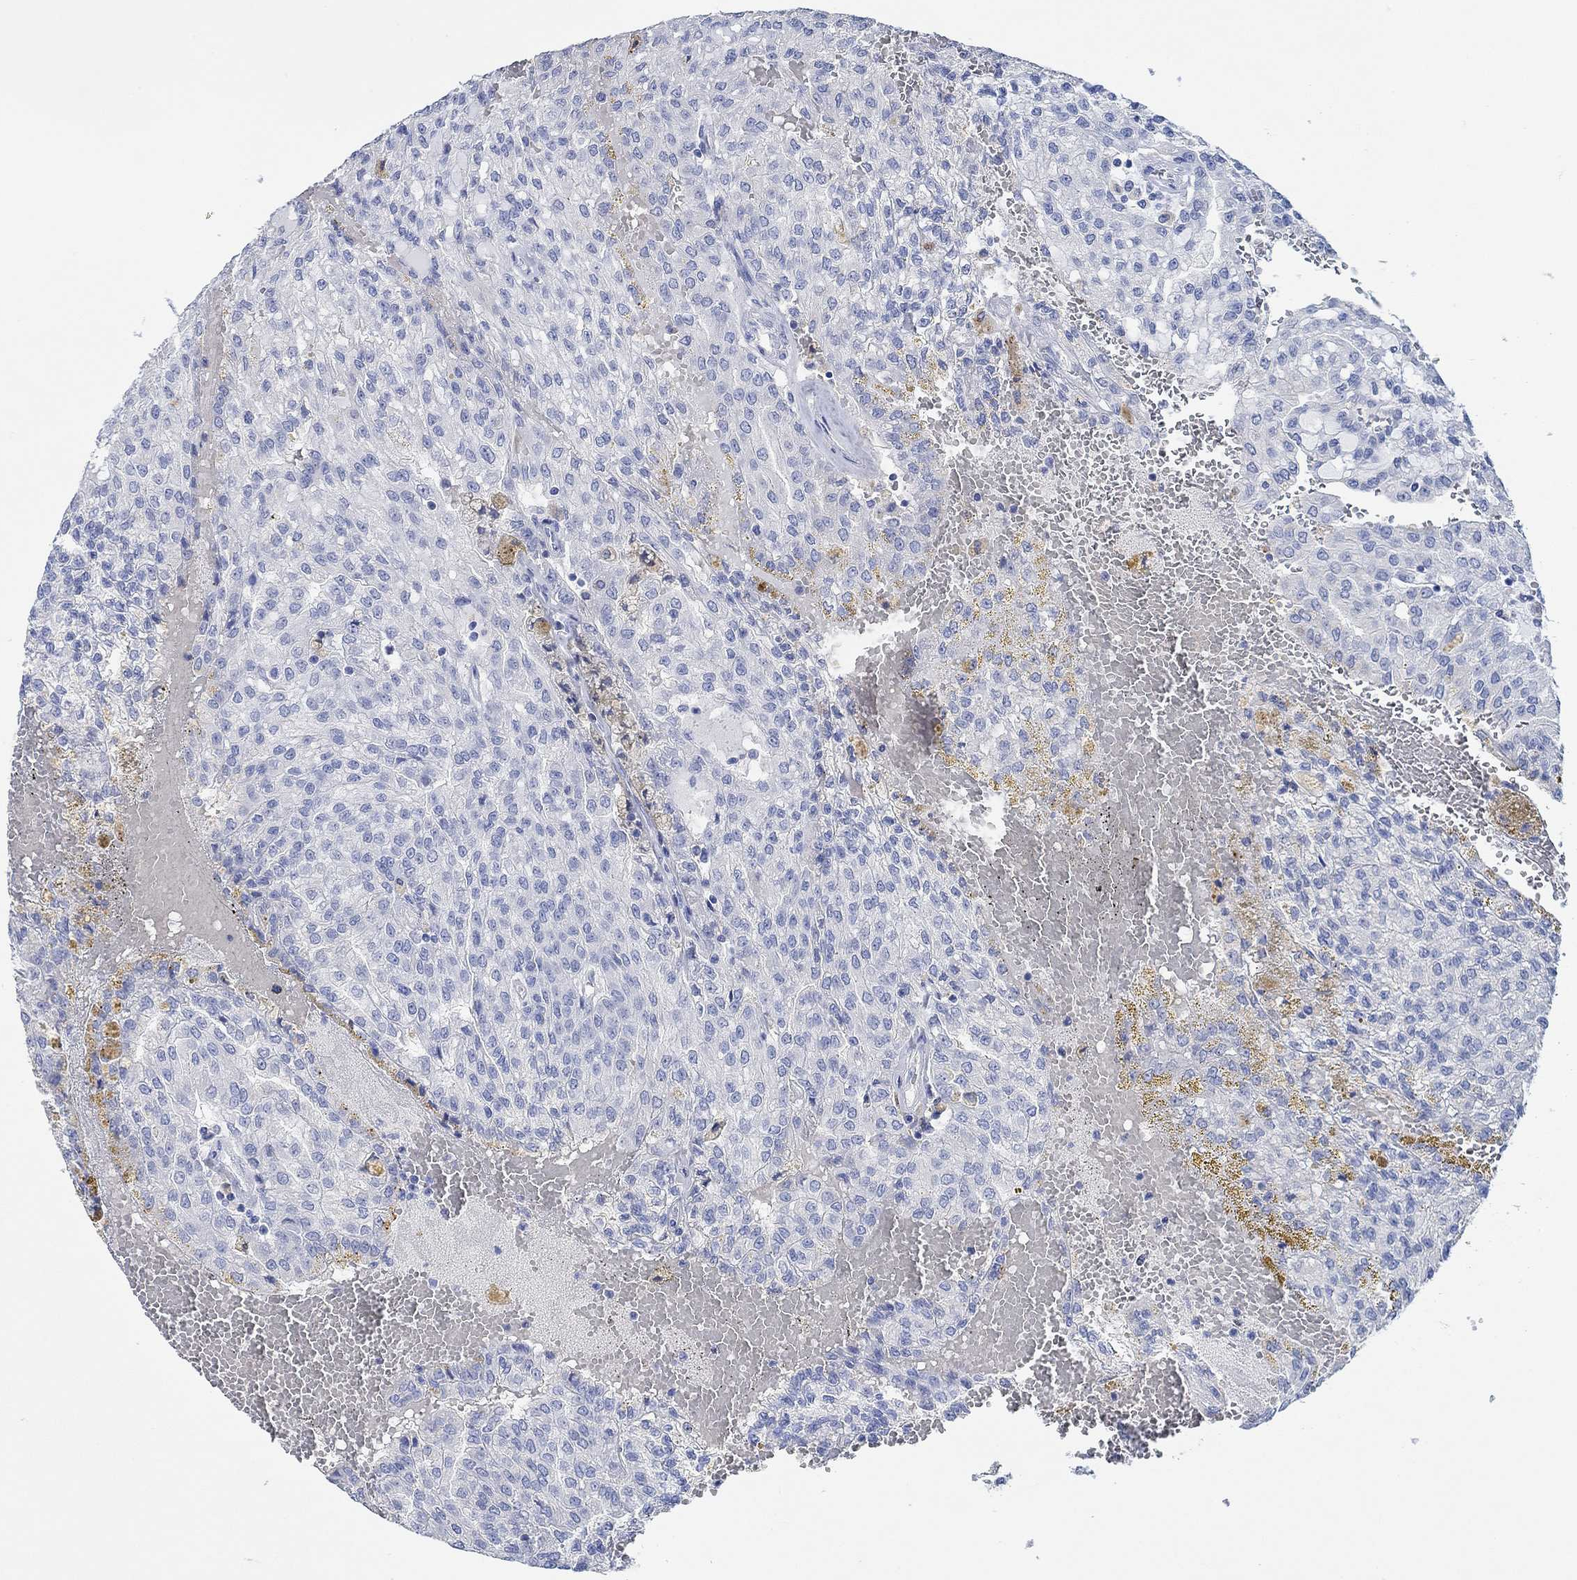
{"staining": {"intensity": "negative", "quantity": "none", "location": "none"}, "tissue": "renal cancer", "cell_type": "Tumor cells", "image_type": "cancer", "snomed": [{"axis": "morphology", "description": "Adenocarcinoma, NOS"}, {"axis": "topography", "description": "Kidney"}], "caption": "The image shows no significant staining in tumor cells of renal cancer (adenocarcinoma). (DAB (3,3'-diaminobenzidine) immunohistochemistry (IHC) with hematoxylin counter stain).", "gene": "PPP1R17", "patient": {"sex": "male", "age": 63}}